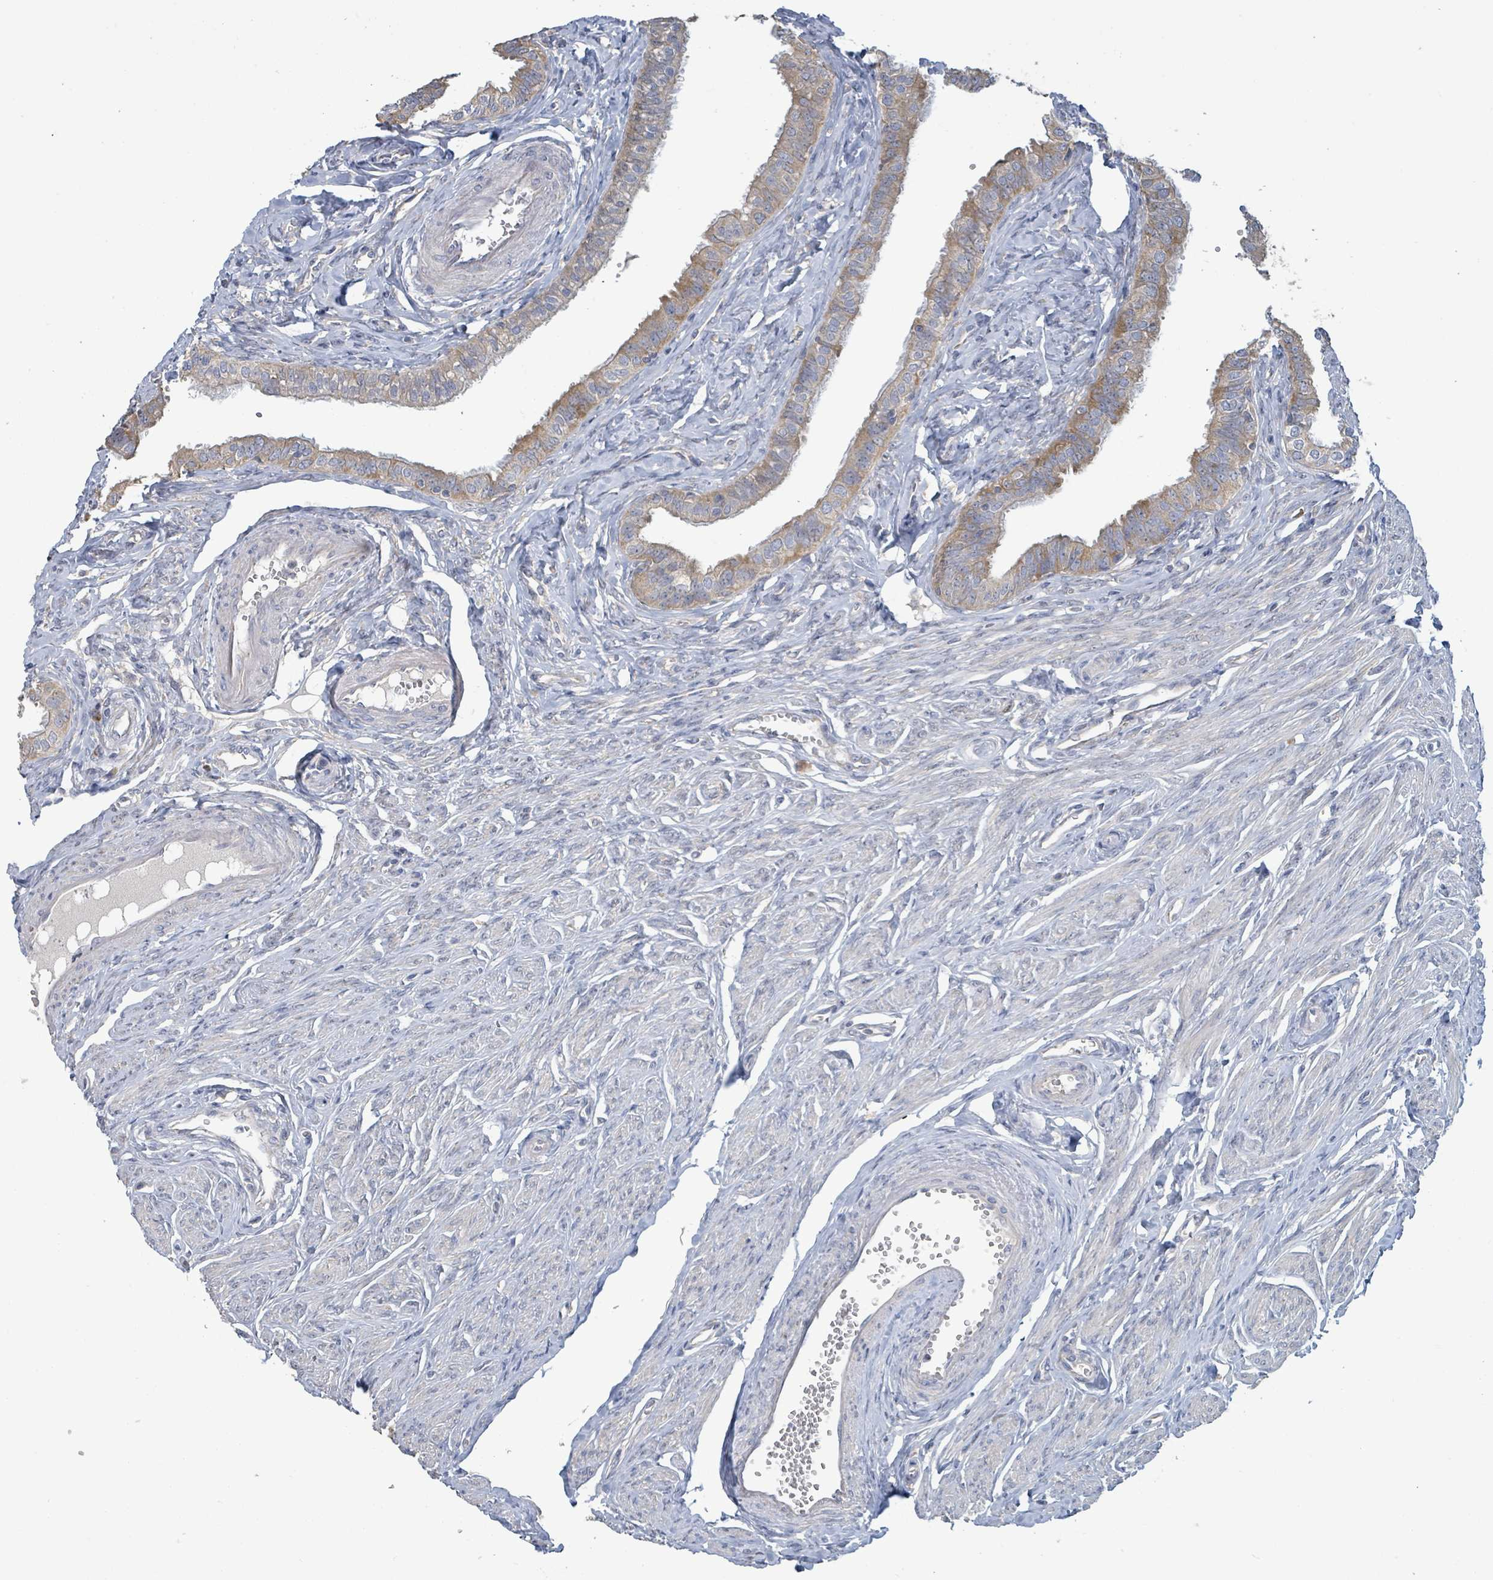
{"staining": {"intensity": "moderate", "quantity": "25%-75%", "location": "cytoplasmic/membranous"}, "tissue": "fallopian tube", "cell_type": "Glandular cells", "image_type": "normal", "snomed": [{"axis": "morphology", "description": "Normal tissue, NOS"}, {"axis": "morphology", "description": "Carcinoma, NOS"}, {"axis": "topography", "description": "Fallopian tube"}, {"axis": "topography", "description": "Ovary"}], "caption": "An image of fallopian tube stained for a protein reveals moderate cytoplasmic/membranous brown staining in glandular cells.", "gene": "RPL32", "patient": {"sex": "female", "age": 59}}